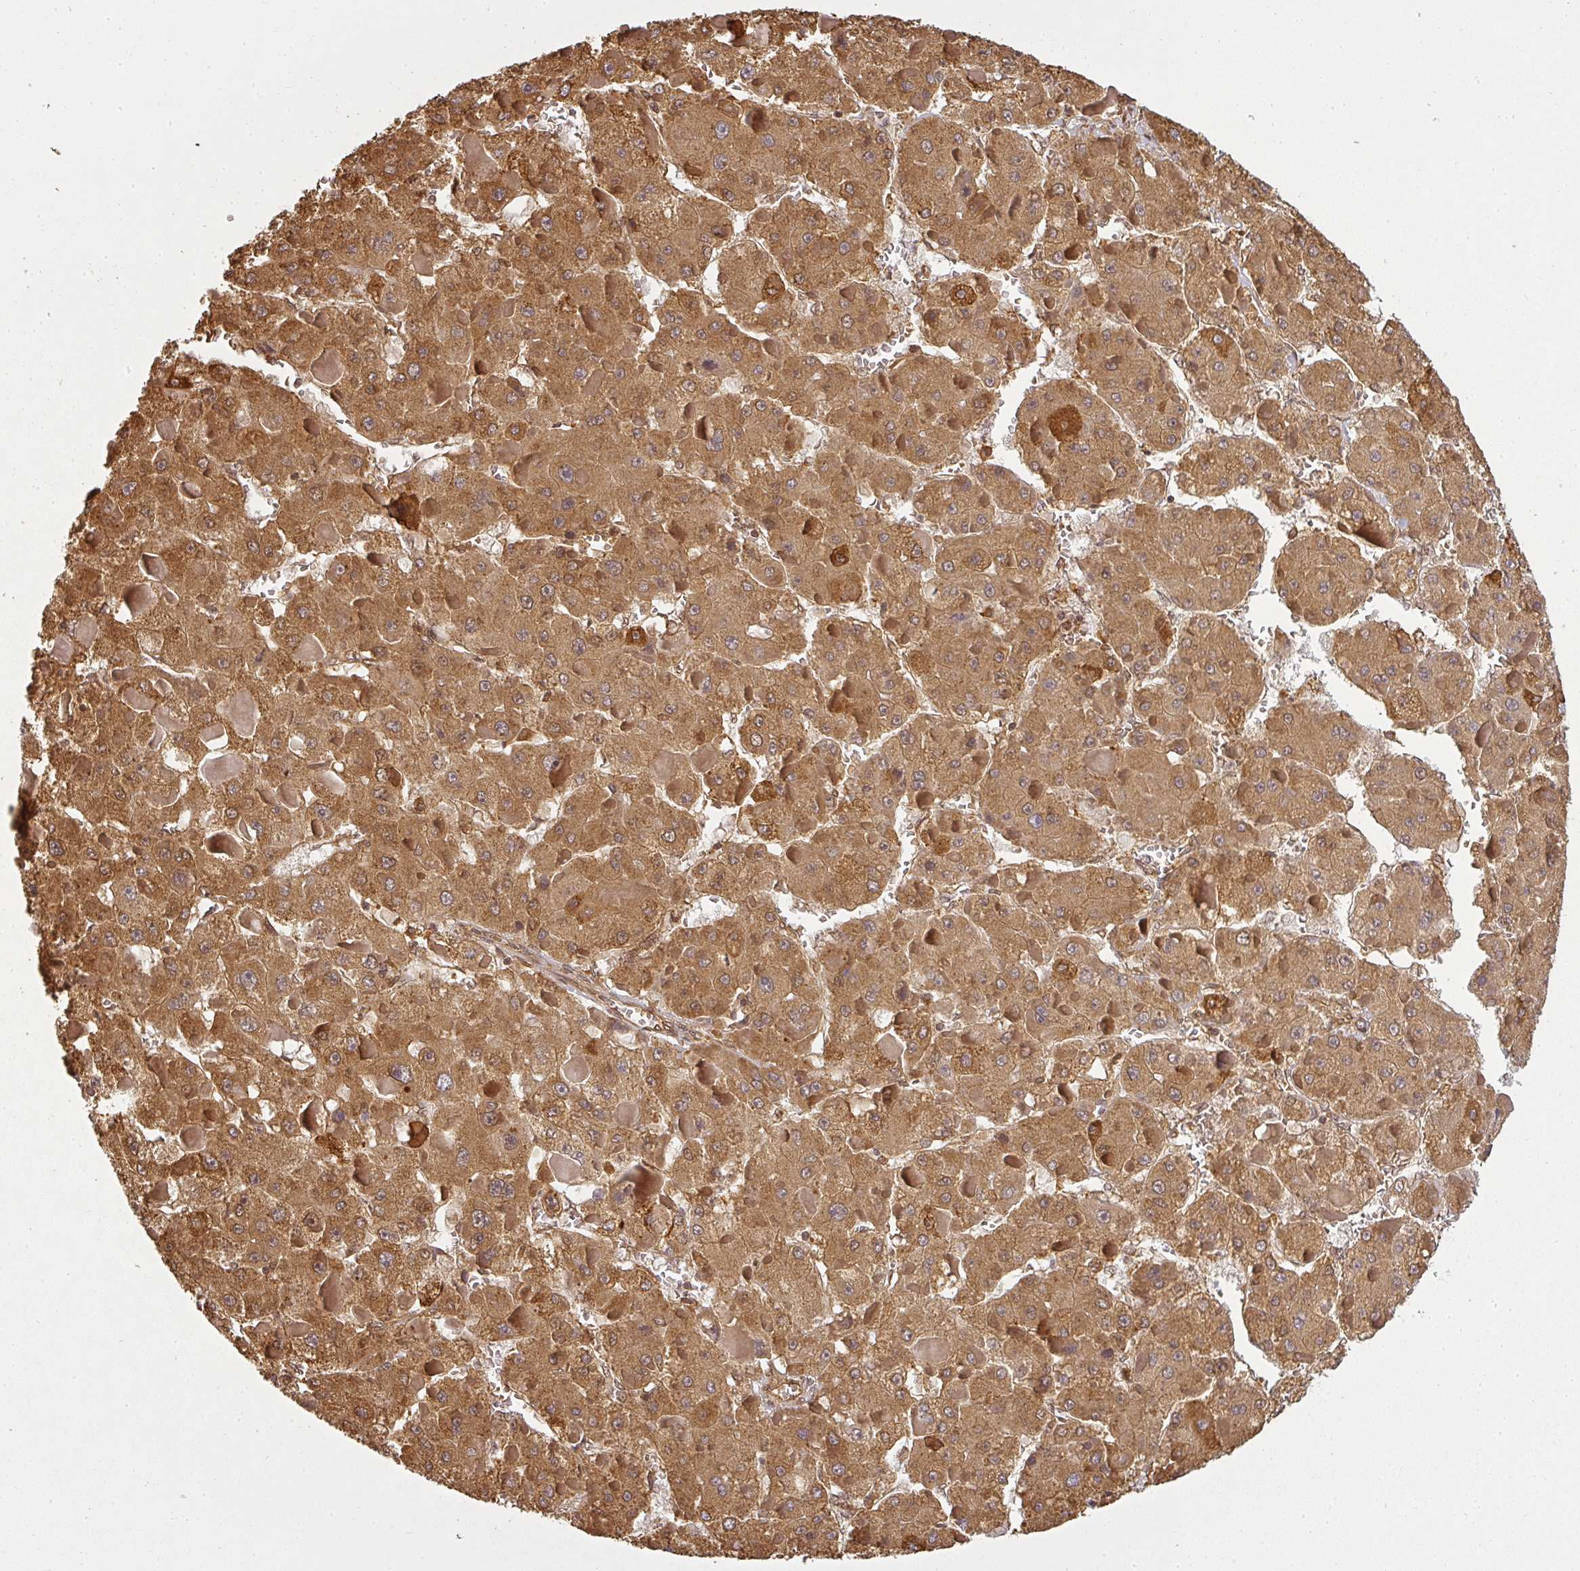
{"staining": {"intensity": "moderate", "quantity": ">75%", "location": "cytoplasmic/membranous"}, "tissue": "liver cancer", "cell_type": "Tumor cells", "image_type": "cancer", "snomed": [{"axis": "morphology", "description": "Carcinoma, Hepatocellular, NOS"}, {"axis": "topography", "description": "Liver"}], "caption": "Immunohistochemistry (IHC) image of neoplastic tissue: human liver cancer stained using immunohistochemistry demonstrates medium levels of moderate protein expression localized specifically in the cytoplasmic/membranous of tumor cells, appearing as a cytoplasmic/membranous brown color.", "gene": "PPP6R3", "patient": {"sex": "female", "age": 73}}